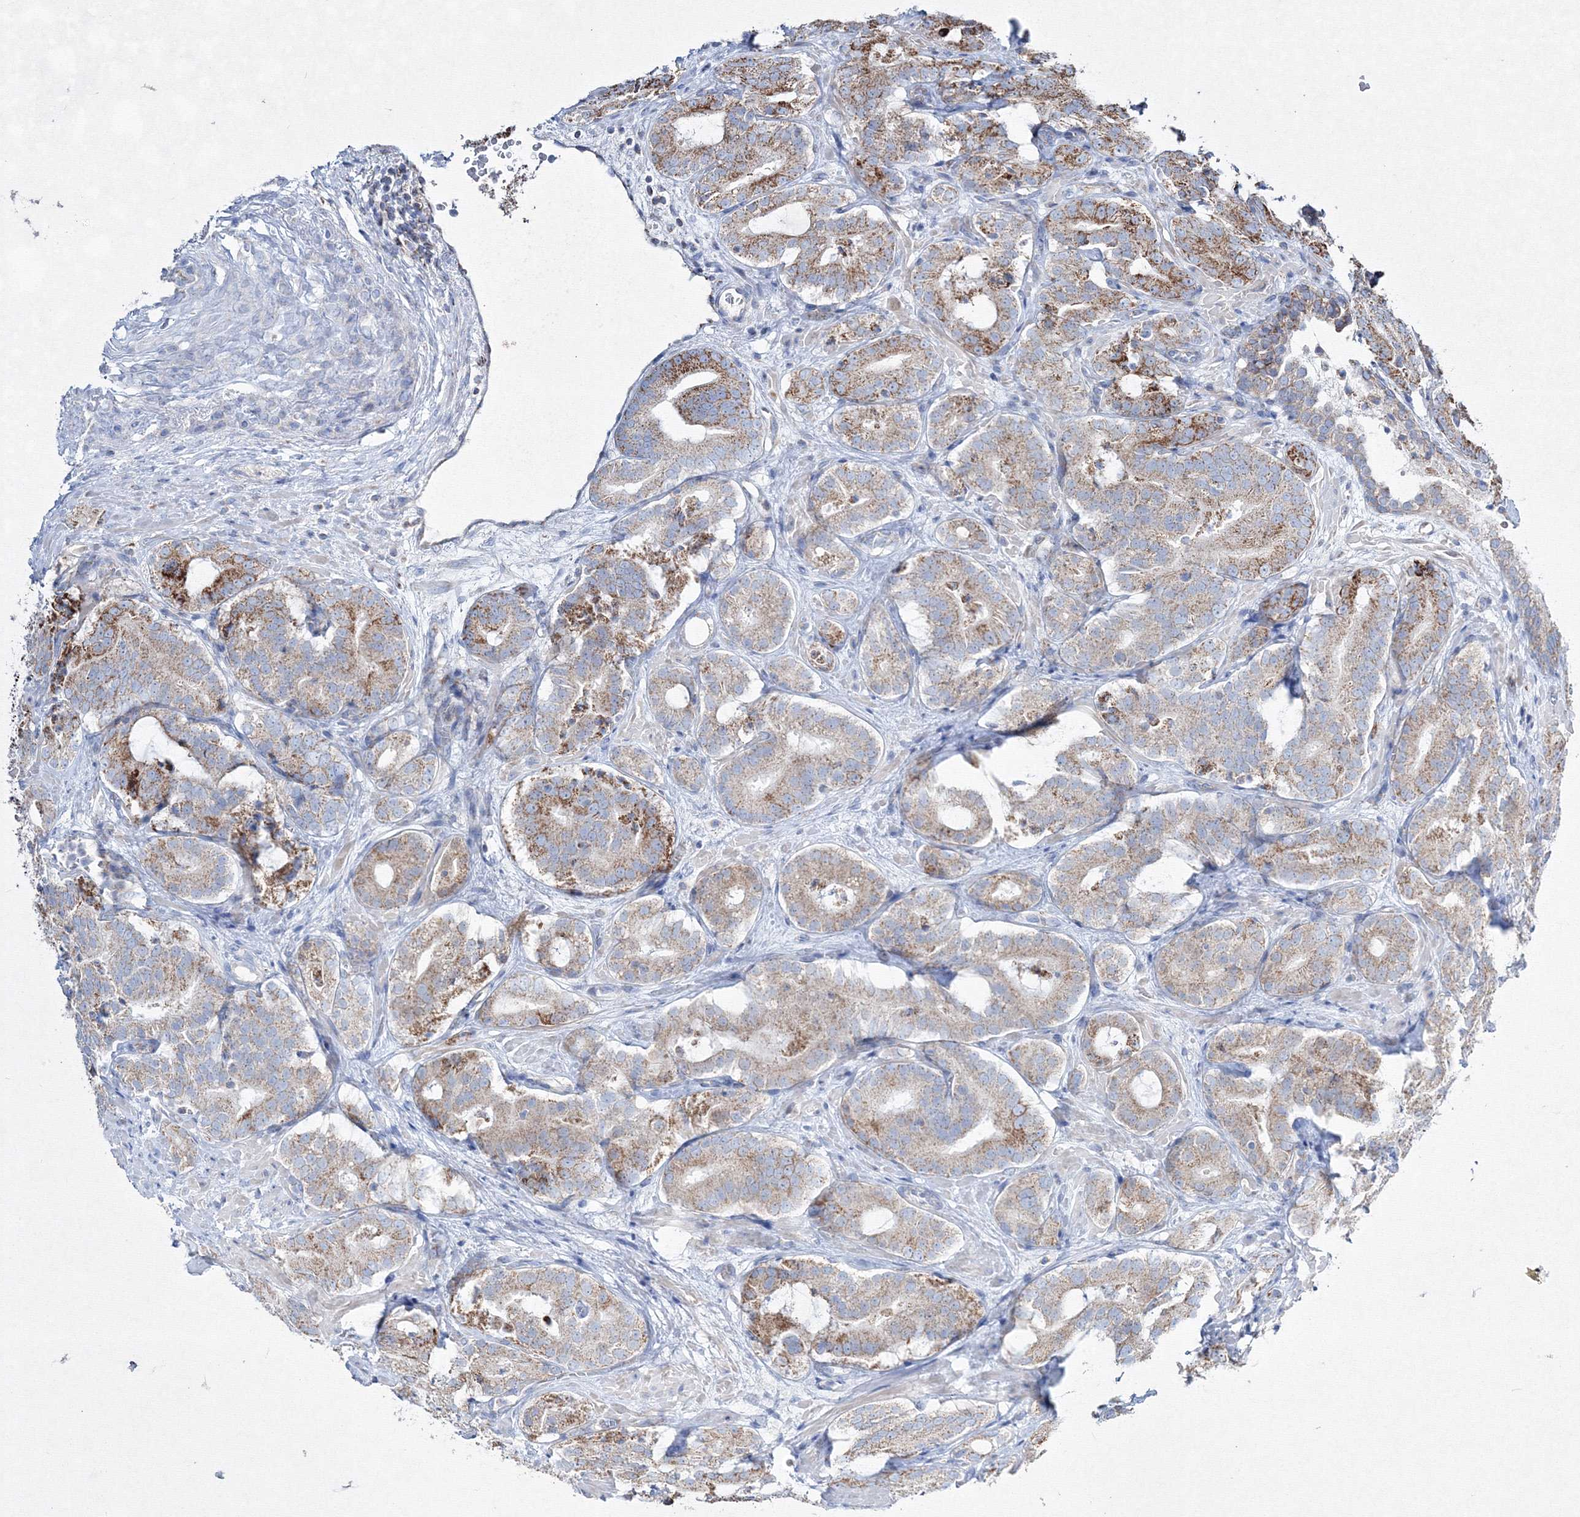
{"staining": {"intensity": "moderate", "quantity": "25%-75%", "location": "cytoplasmic/membranous"}, "tissue": "prostate cancer", "cell_type": "Tumor cells", "image_type": "cancer", "snomed": [{"axis": "morphology", "description": "Adenocarcinoma, High grade"}, {"axis": "topography", "description": "Prostate"}], "caption": "A high-resolution image shows immunohistochemistry staining of prostate cancer (high-grade adenocarcinoma), which shows moderate cytoplasmic/membranous expression in about 25%-75% of tumor cells.", "gene": "IGSF9", "patient": {"sex": "male", "age": 57}}